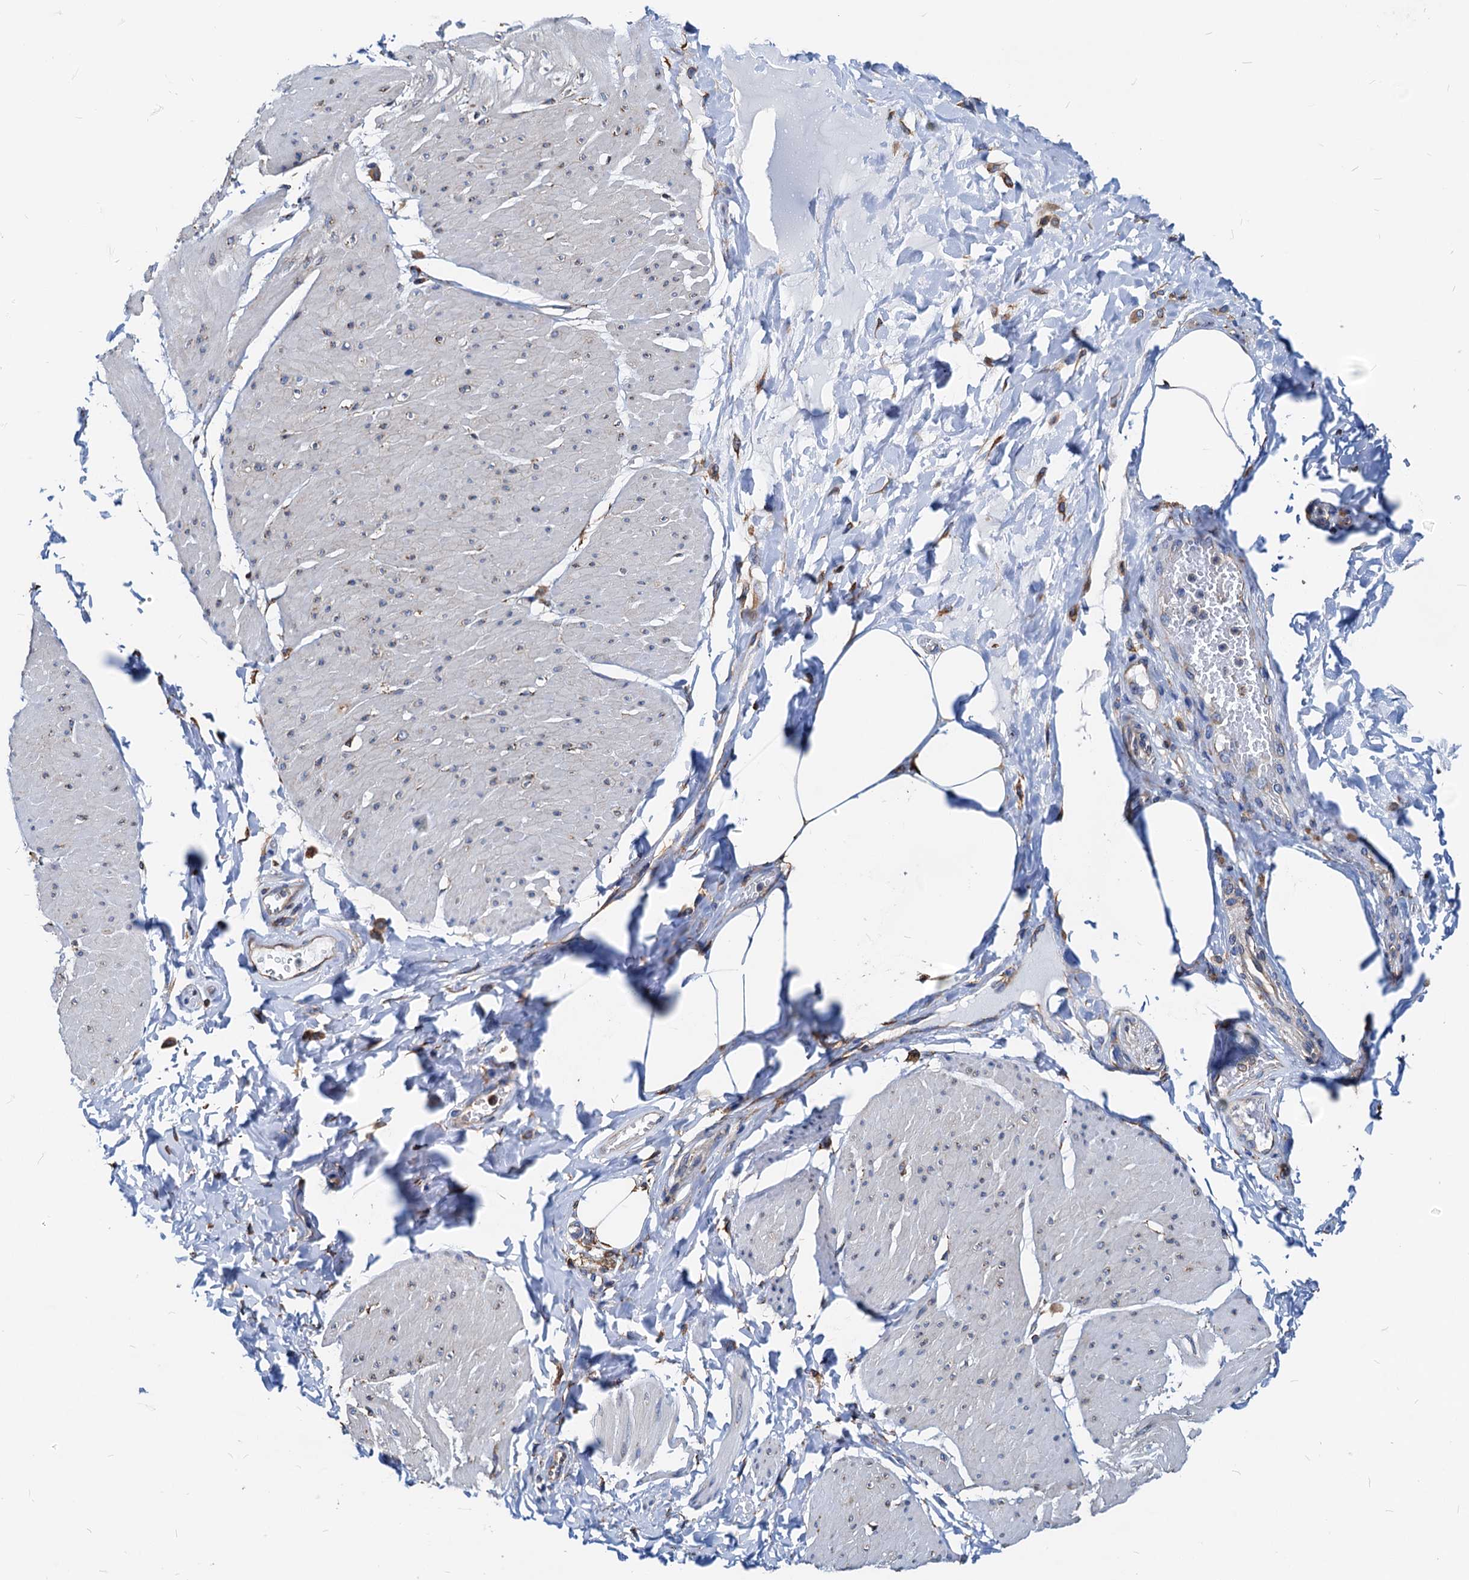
{"staining": {"intensity": "weak", "quantity": "<25%", "location": "cytoplasmic/membranous"}, "tissue": "smooth muscle", "cell_type": "Smooth muscle cells", "image_type": "normal", "snomed": [{"axis": "morphology", "description": "Urothelial carcinoma, High grade"}, {"axis": "topography", "description": "Urinary bladder"}], "caption": "DAB (3,3'-diaminobenzidine) immunohistochemical staining of unremarkable human smooth muscle displays no significant staining in smooth muscle cells.", "gene": "HSPA5", "patient": {"sex": "male", "age": 46}}